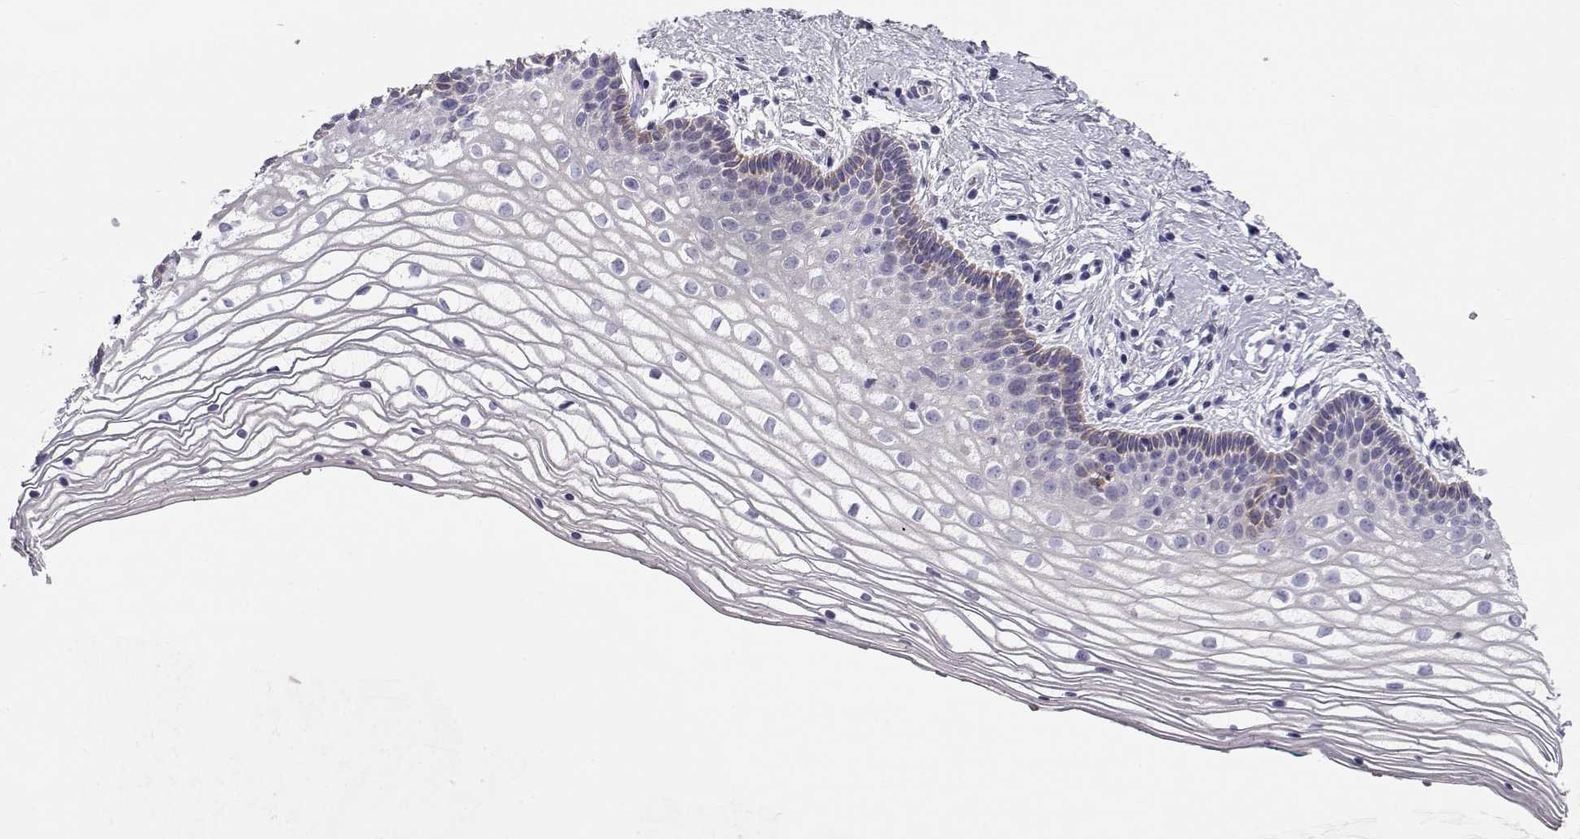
{"staining": {"intensity": "negative", "quantity": "none", "location": "none"}, "tissue": "vagina", "cell_type": "Squamous epithelial cells", "image_type": "normal", "snomed": [{"axis": "morphology", "description": "Normal tissue, NOS"}, {"axis": "topography", "description": "Vagina"}], "caption": "DAB (3,3'-diaminobenzidine) immunohistochemical staining of benign human vagina demonstrates no significant positivity in squamous epithelial cells. The staining is performed using DAB (3,3'-diaminobenzidine) brown chromogen with nuclei counter-stained in using hematoxylin.", "gene": "GPR26", "patient": {"sex": "female", "age": 36}}